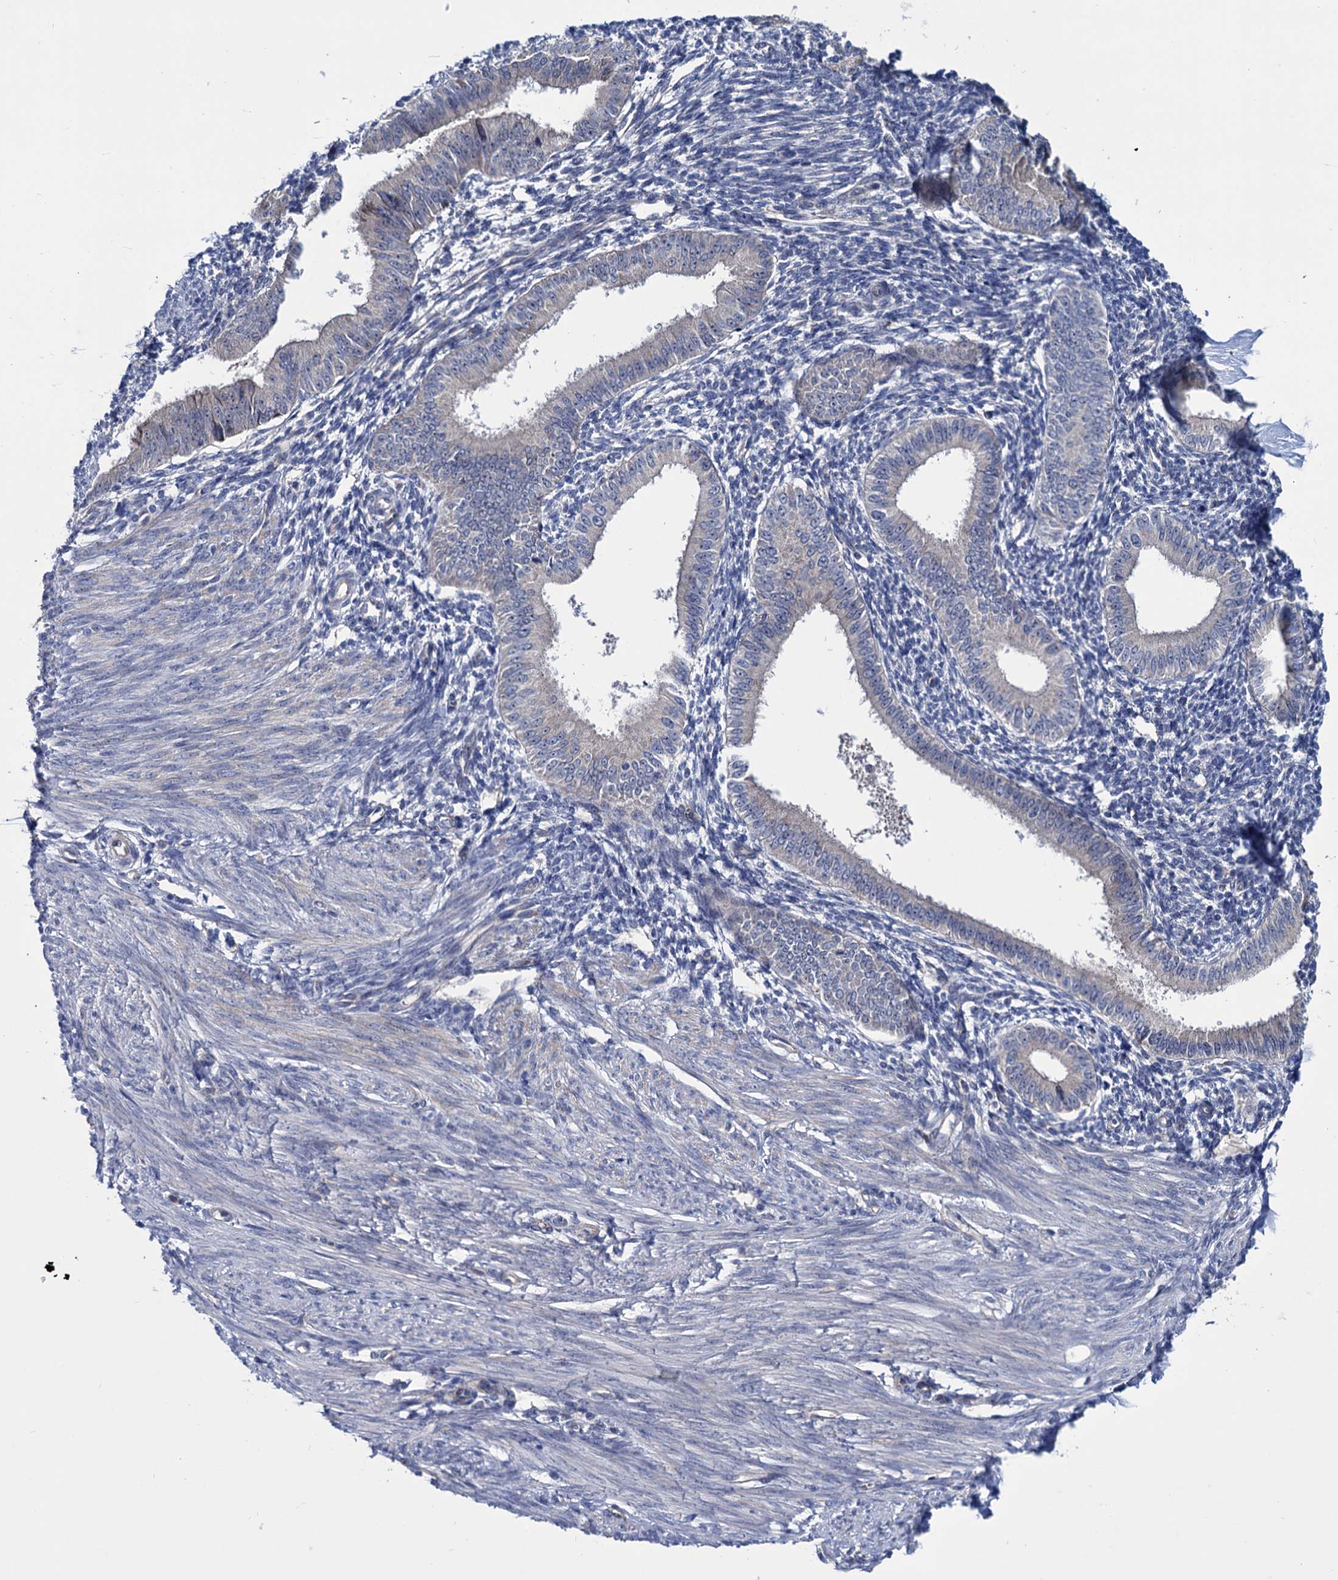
{"staining": {"intensity": "weak", "quantity": "<25%", "location": "cytoplasmic/membranous"}, "tissue": "endometrium", "cell_type": "Cells in endometrial stroma", "image_type": "normal", "snomed": [{"axis": "morphology", "description": "Normal tissue, NOS"}, {"axis": "topography", "description": "Uterus"}, {"axis": "topography", "description": "Endometrium"}], "caption": "High power microscopy photomicrograph of an immunohistochemistry (IHC) histopathology image of normal endometrium, revealing no significant positivity in cells in endometrial stroma.", "gene": "EYA4", "patient": {"sex": "female", "age": 48}}